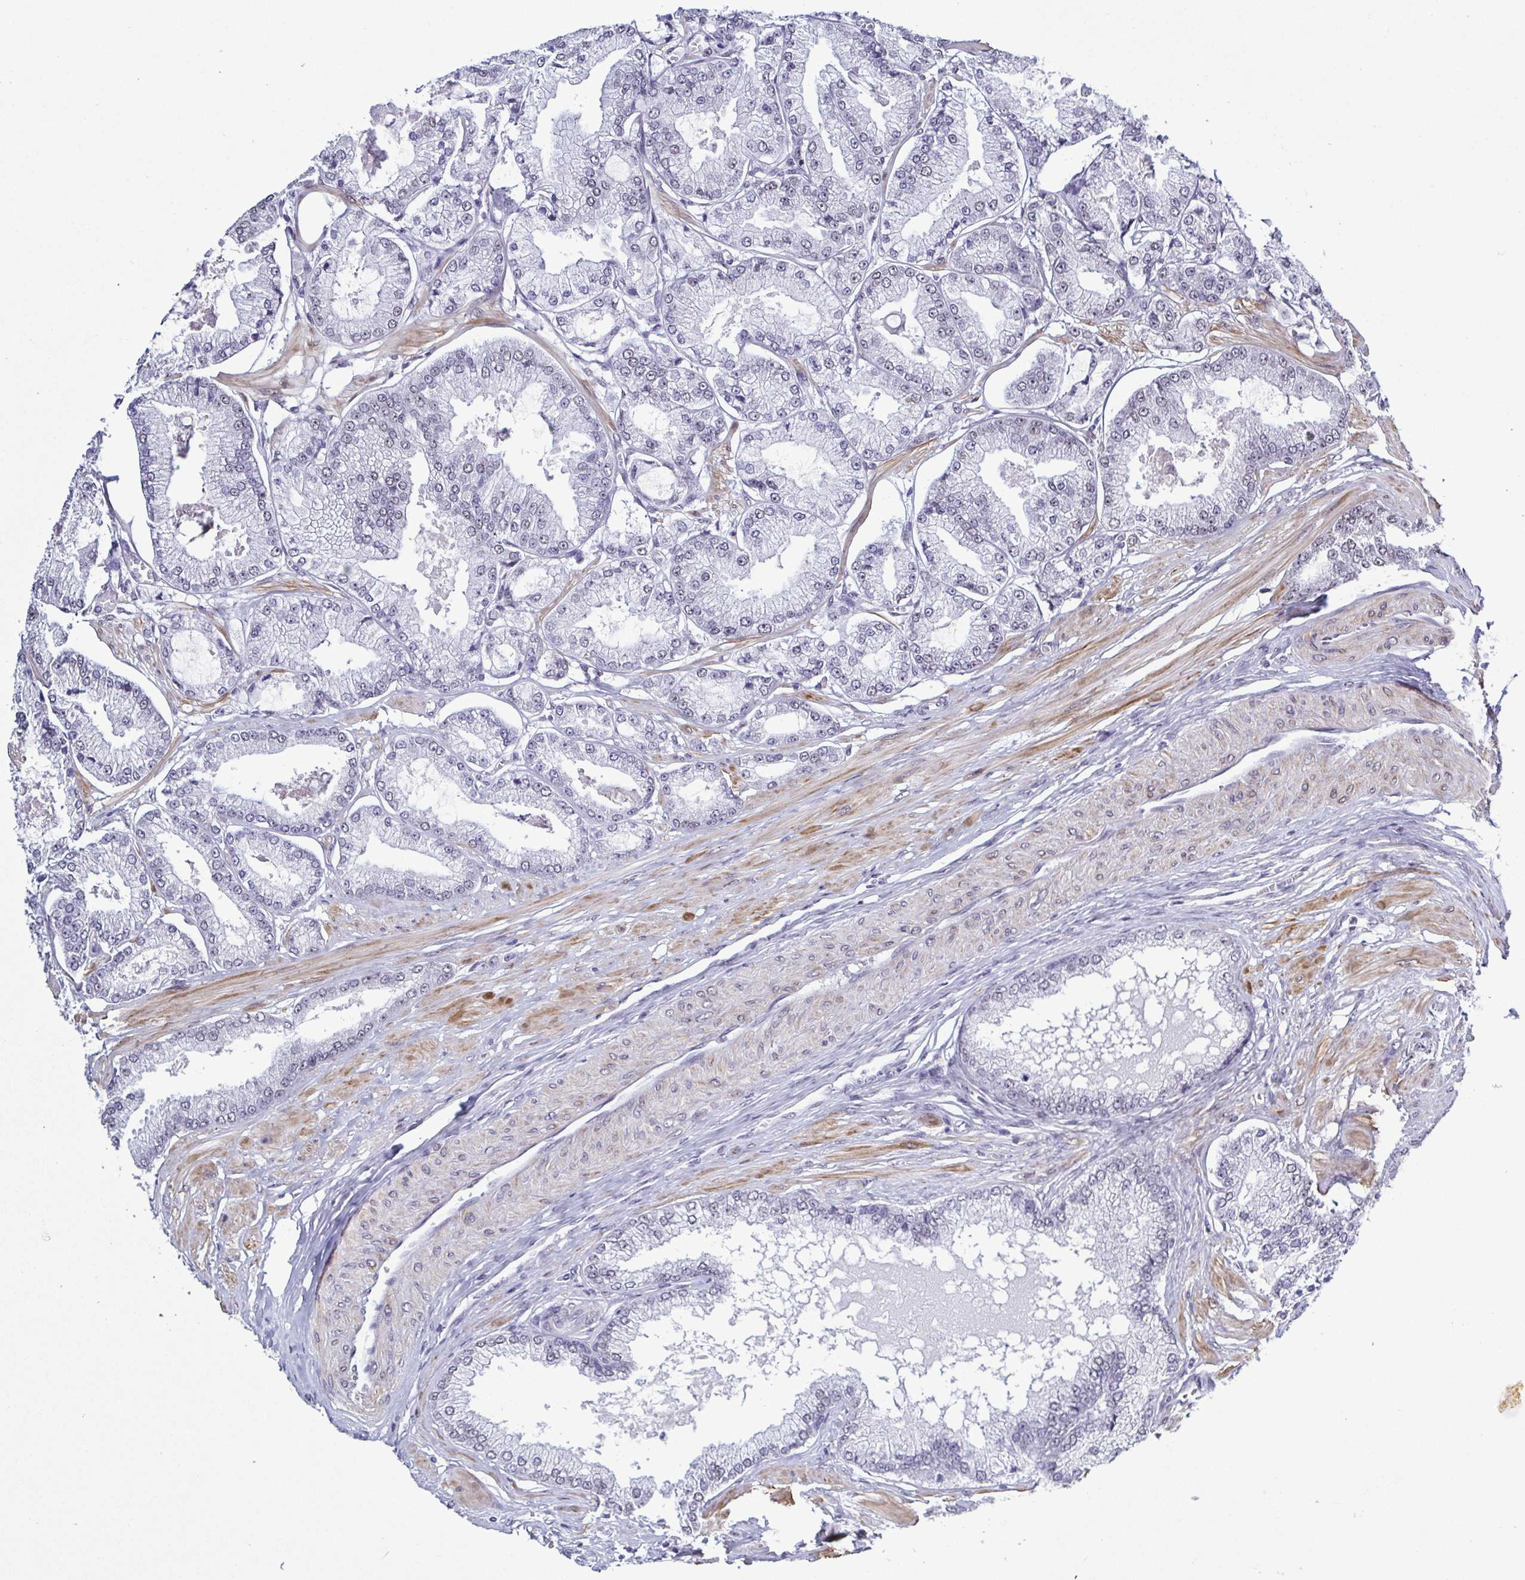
{"staining": {"intensity": "negative", "quantity": "none", "location": "none"}, "tissue": "prostate cancer", "cell_type": "Tumor cells", "image_type": "cancer", "snomed": [{"axis": "morphology", "description": "Adenocarcinoma, Low grade"}, {"axis": "topography", "description": "Prostate"}], "caption": "Tumor cells are negative for brown protein staining in prostate cancer.", "gene": "TMEM92", "patient": {"sex": "male", "age": 55}}